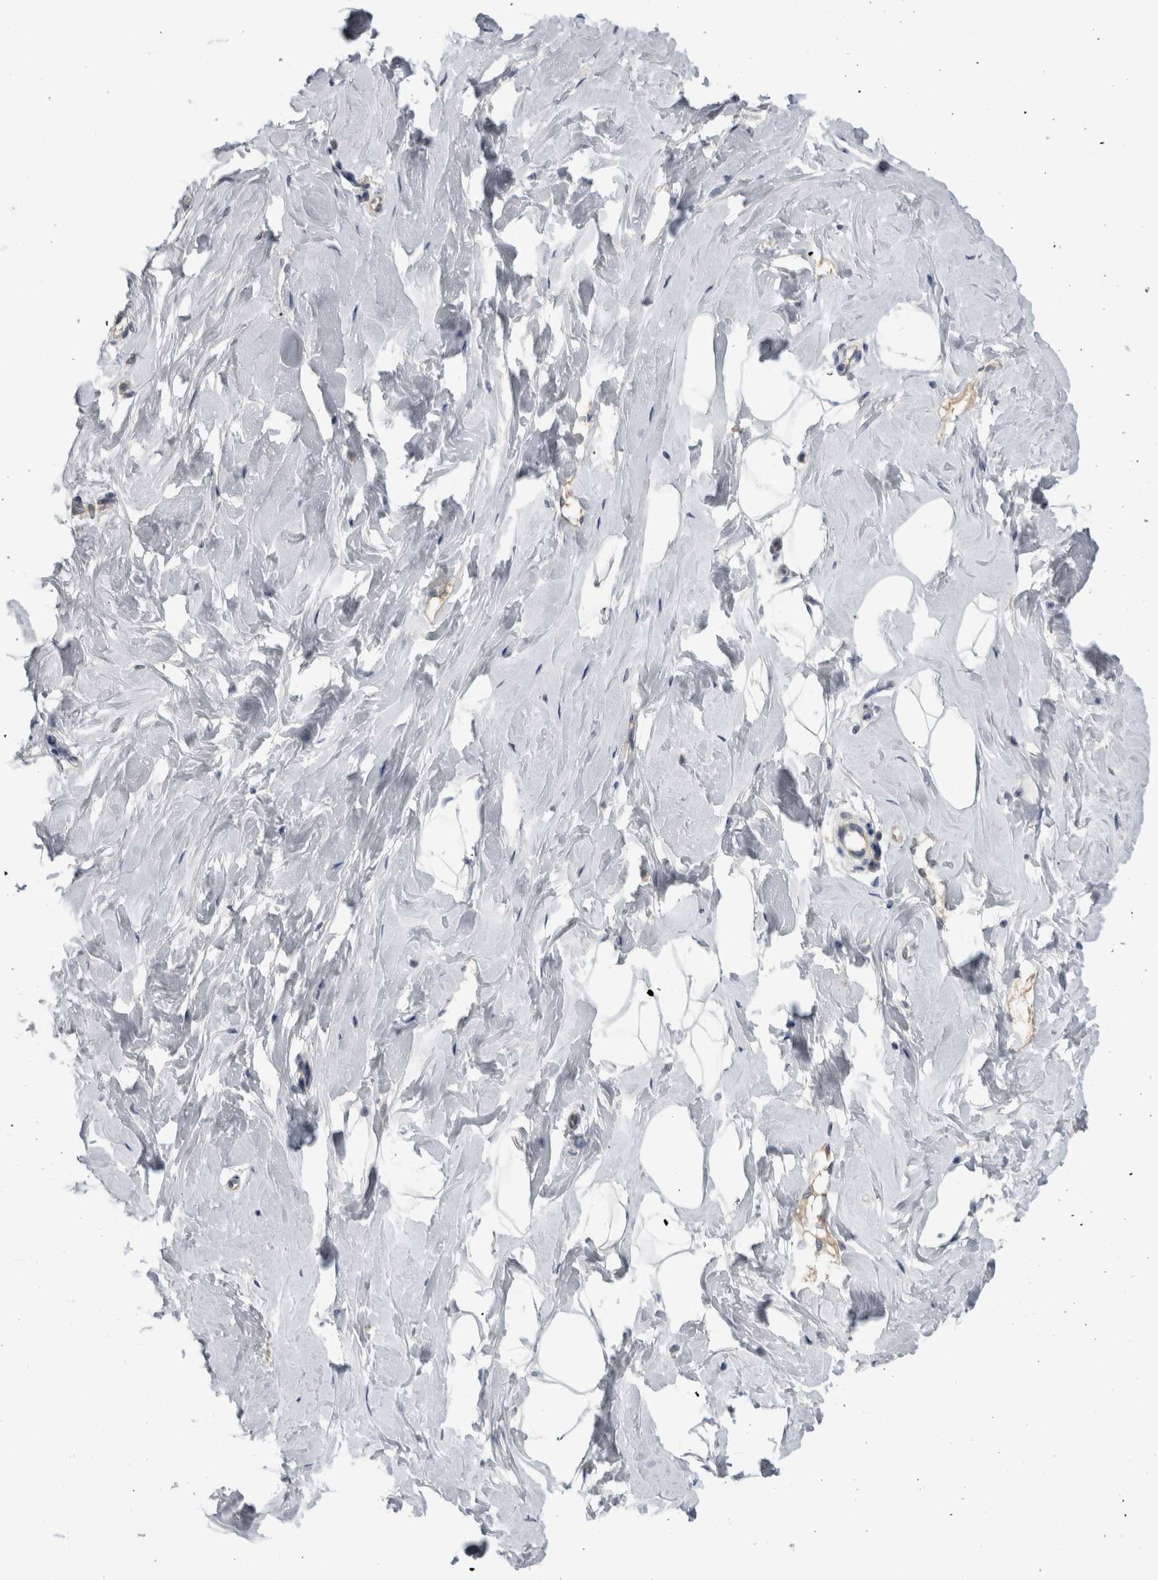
{"staining": {"intensity": "negative", "quantity": "none", "location": "none"}, "tissue": "breast", "cell_type": "Adipocytes", "image_type": "normal", "snomed": [{"axis": "morphology", "description": "Normal tissue, NOS"}, {"axis": "topography", "description": "Breast"}], "caption": "An IHC image of unremarkable breast is shown. There is no staining in adipocytes of breast. (Immunohistochemistry, brightfield microscopy, high magnification).", "gene": "ADAM2", "patient": {"sex": "female", "age": 23}}